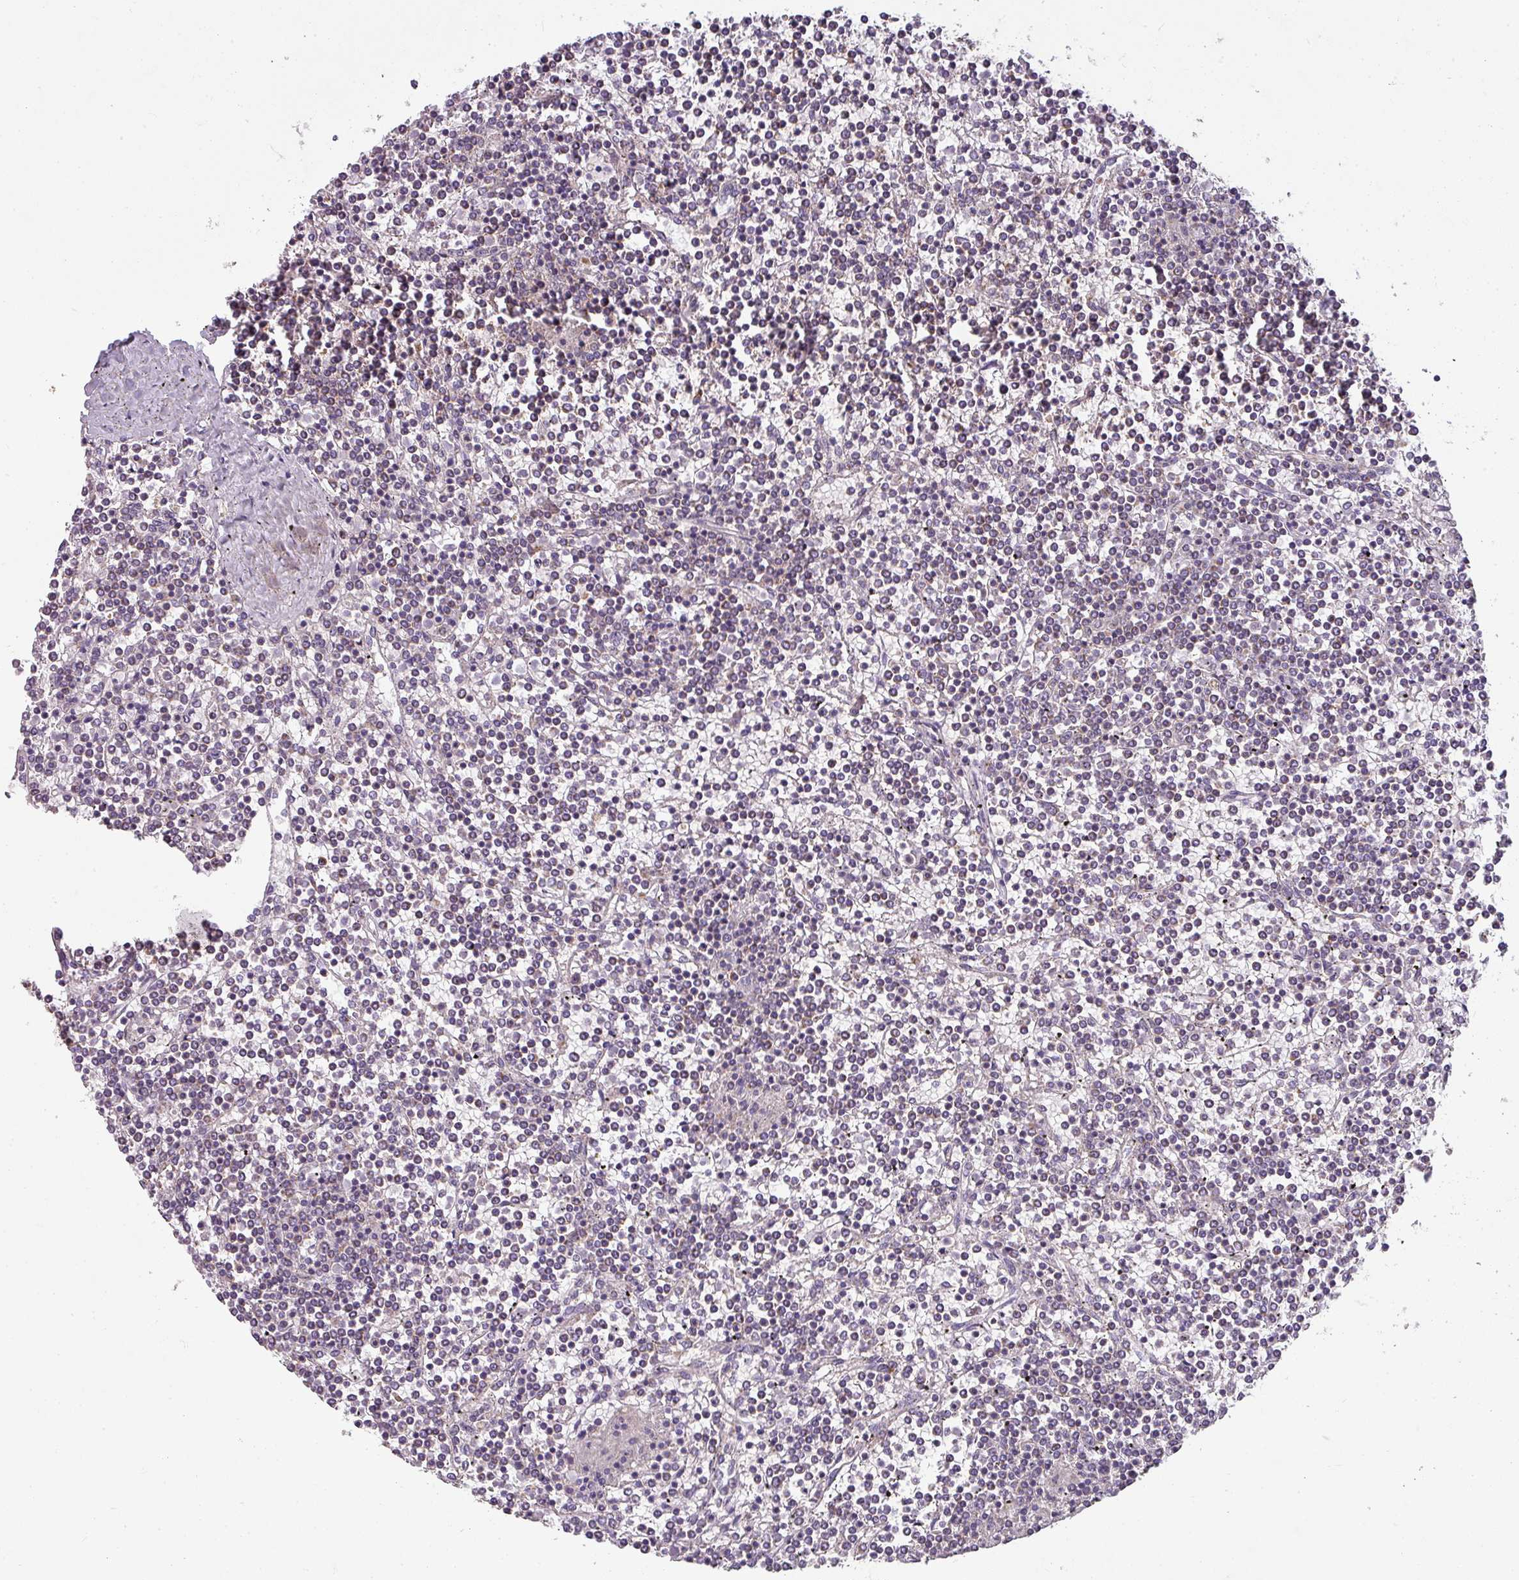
{"staining": {"intensity": "negative", "quantity": "none", "location": "none"}, "tissue": "lymphoma", "cell_type": "Tumor cells", "image_type": "cancer", "snomed": [{"axis": "morphology", "description": "Malignant lymphoma, non-Hodgkin's type, Low grade"}, {"axis": "topography", "description": "Spleen"}], "caption": "Image shows no protein staining in tumor cells of lymphoma tissue.", "gene": "PALS2", "patient": {"sex": "female", "age": 19}}